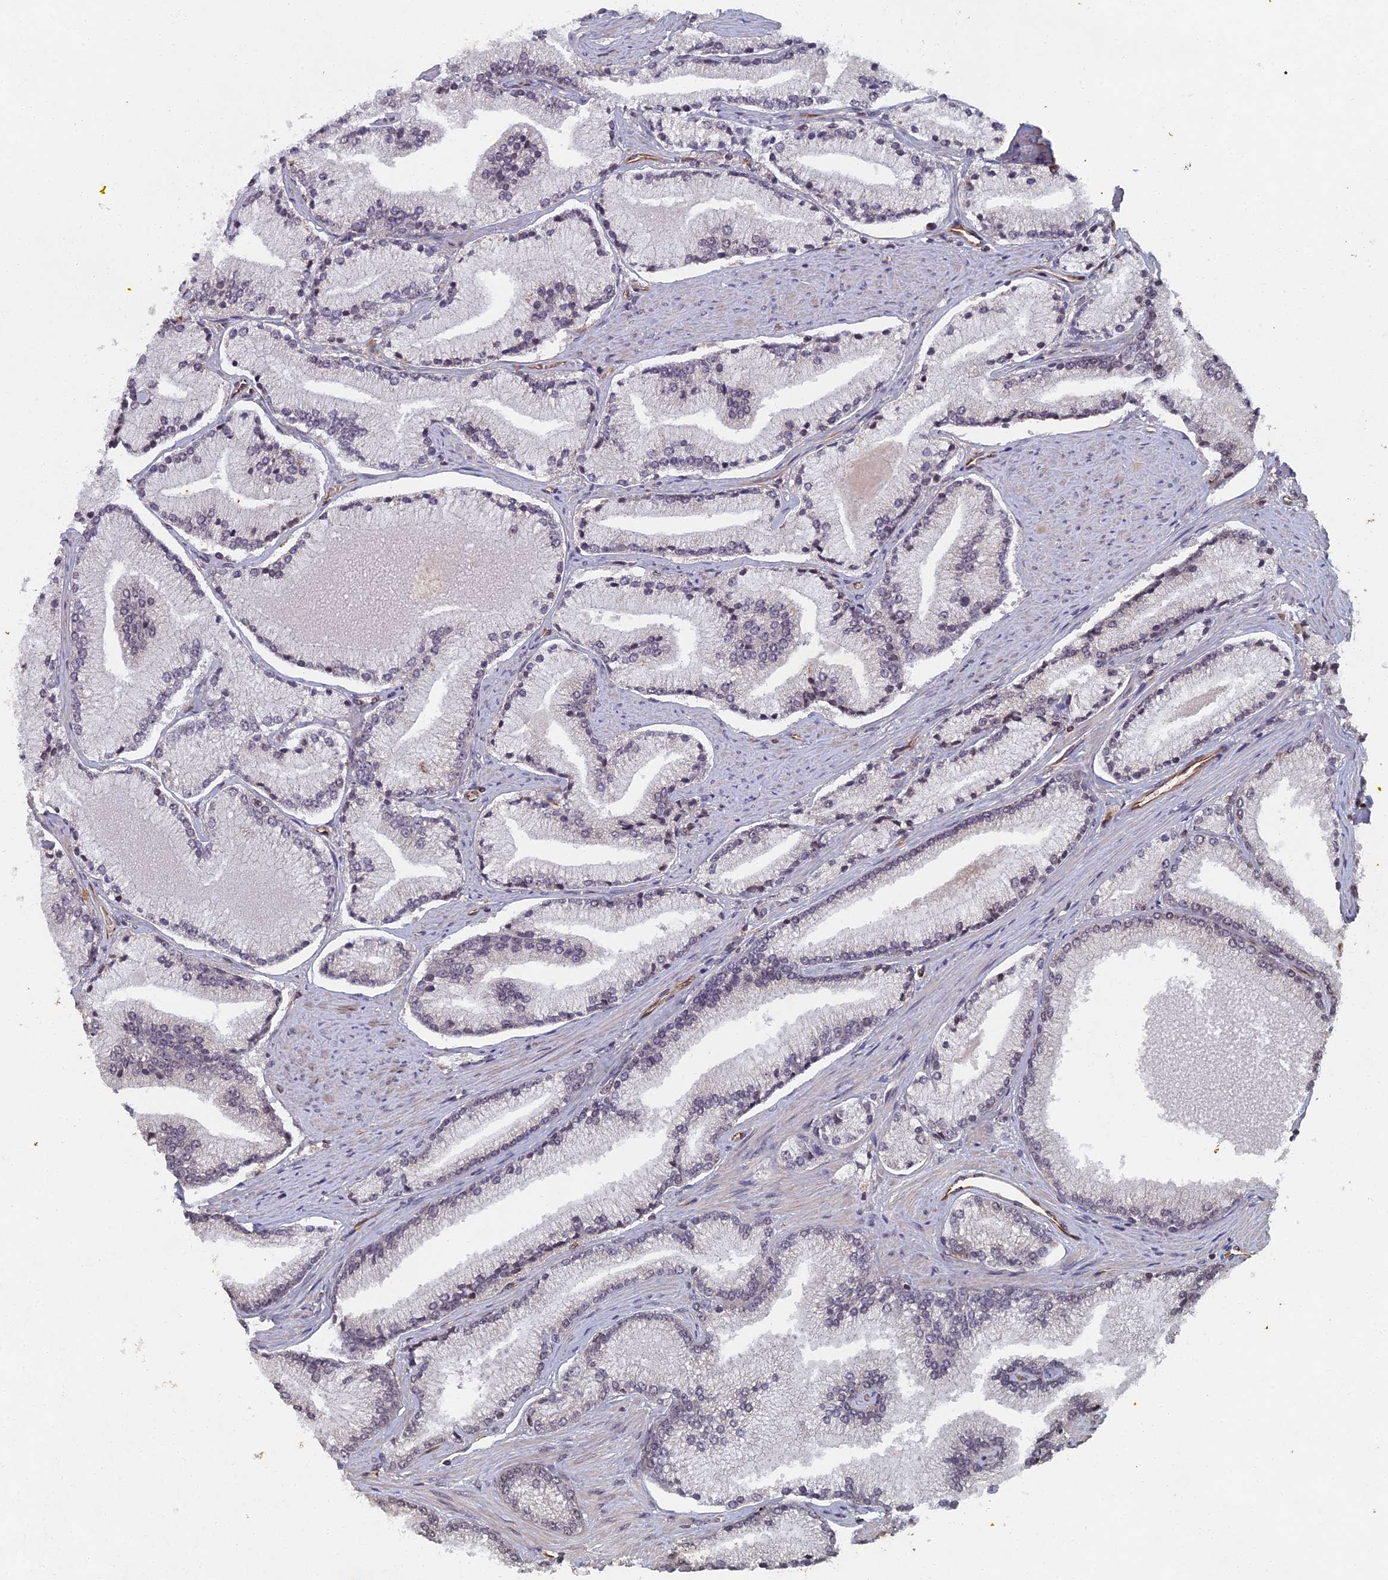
{"staining": {"intensity": "negative", "quantity": "none", "location": "none"}, "tissue": "prostate cancer", "cell_type": "Tumor cells", "image_type": "cancer", "snomed": [{"axis": "morphology", "description": "Adenocarcinoma, High grade"}, {"axis": "topography", "description": "Prostate"}], "caption": "This is an immunohistochemistry histopathology image of human prostate cancer. There is no expression in tumor cells.", "gene": "ABCB10", "patient": {"sex": "male", "age": 67}}